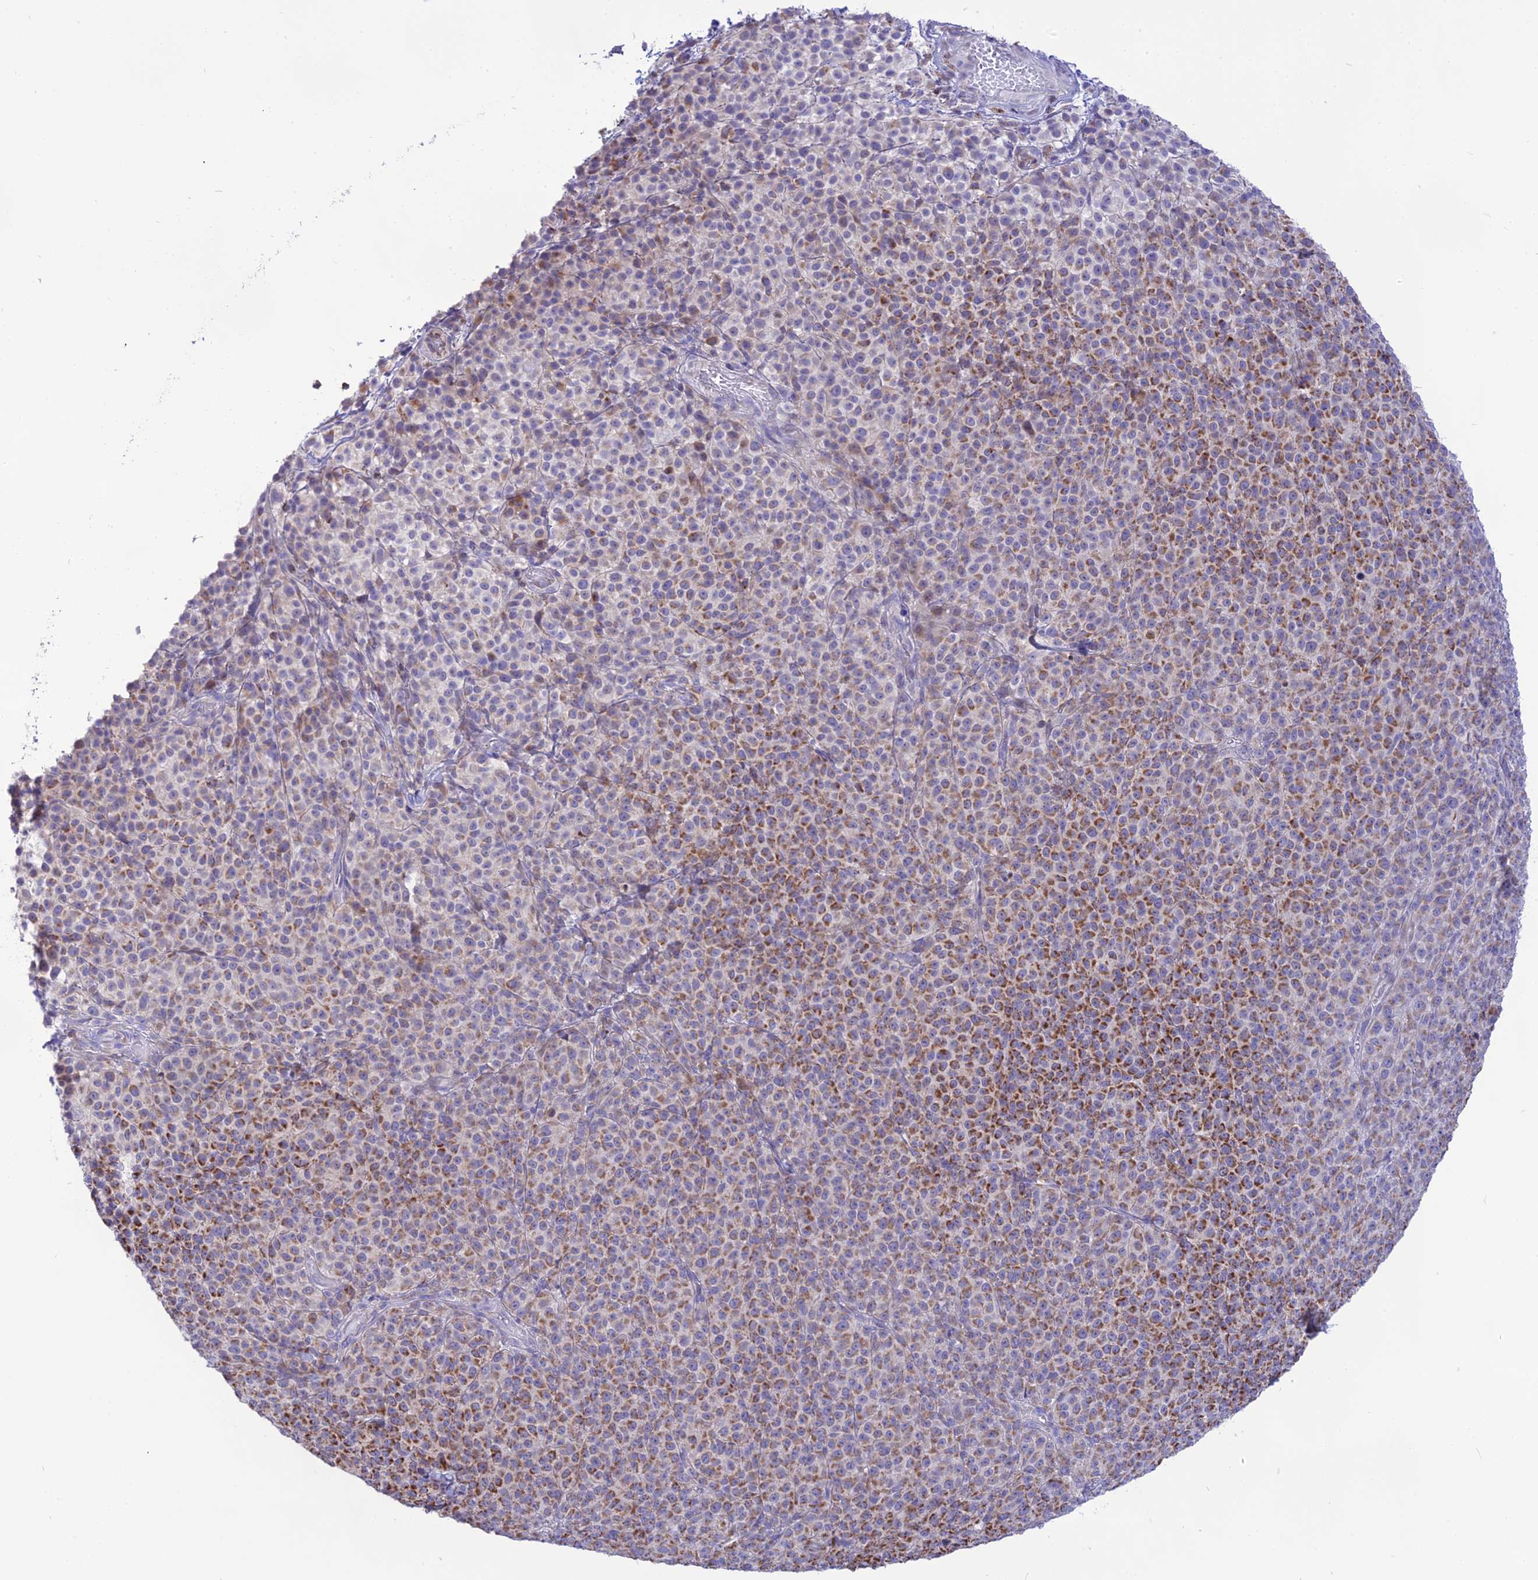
{"staining": {"intensity": "moderate", "quantity": ">75%", "location": "cytoplasmic/membranous"}, "tissue": "melanoma", "cell_type": "Tumor cells", "image_type": "cancer", "snomed": [{"axis": "morphology", "description": "Normal tissue, NOS"}, {"axis": "morphology", "description": "Malignant melanoma, NOS"}, {"axis": "topography", "description": "Skin"}], "caption": "A brown stain labels moderate cytoplasmic/membranous positivity of a protein in human malignant melanoma tumor cells.", "gene": "DOC2B", "patient": {"sex": "female", "age": 34}}